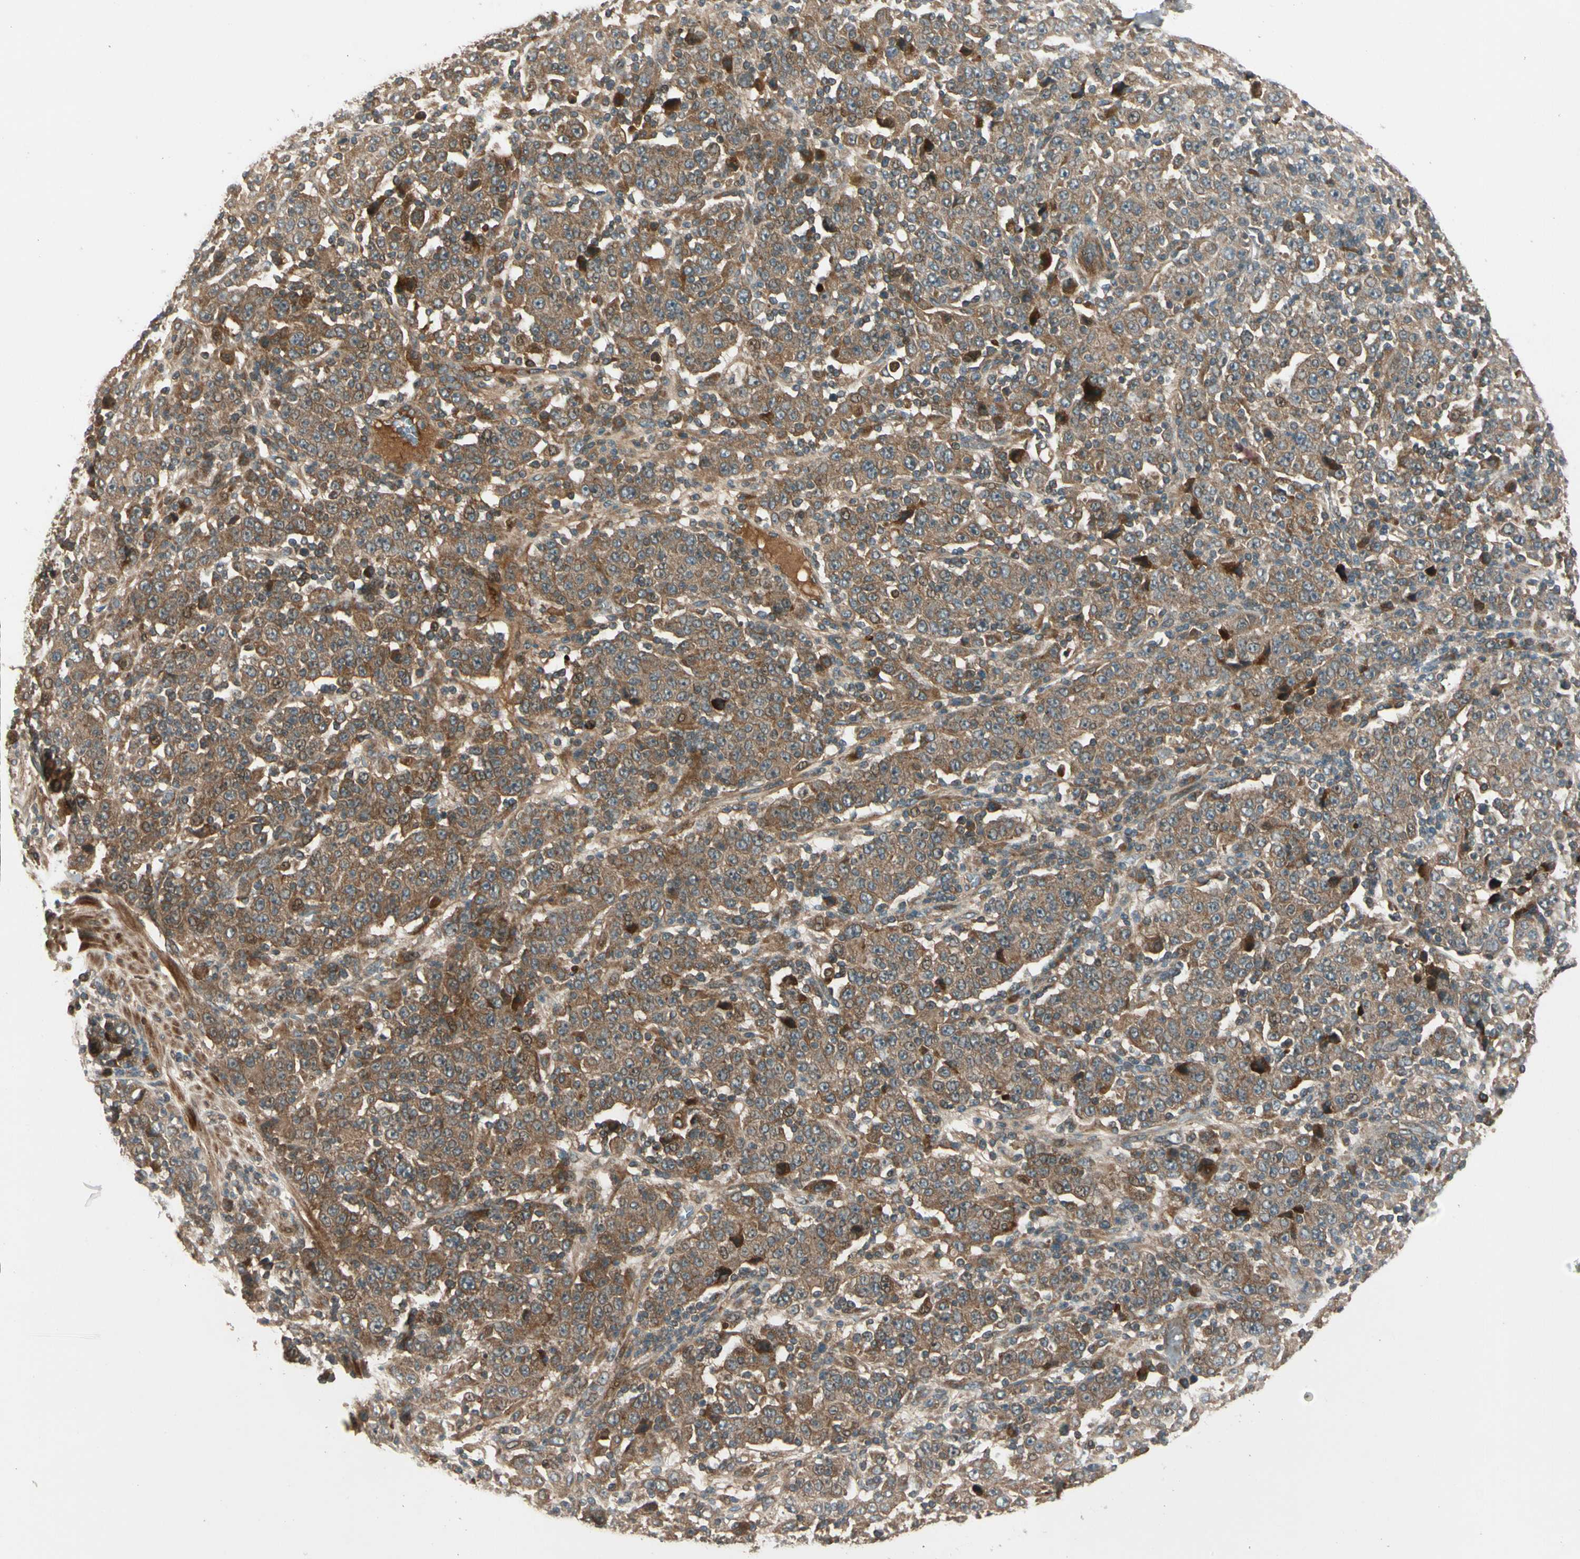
{"staining": {"intensity": "moderate", "quantity": ">75%", "location": "cytoplasmic/membranous"}, "tissue": "stomach cancer", "cell_type": "Tumor cells", "image_type": "cancer", "snomed": [{"axis": "morphology", "description": "Normal tissue, NOS"}, {"axis": "morphology", "description": "Adenocarcinoma, NOS"}, {"axis": "topography", "description": "Stomach, upper"}, {"axis": "topography", "description": "Stomach"}], "caption": "Adenocarcinoma (stomach) tissue reveals moderate cytoplasmic/membranous expression in about >75% of tumor cells, visualized by immunohistochemistry. The protein is shown in brown color, while the nuclei are stained blue.", "gene": "ACVR1C", "patient": {"sex": "male", "age": 59}}